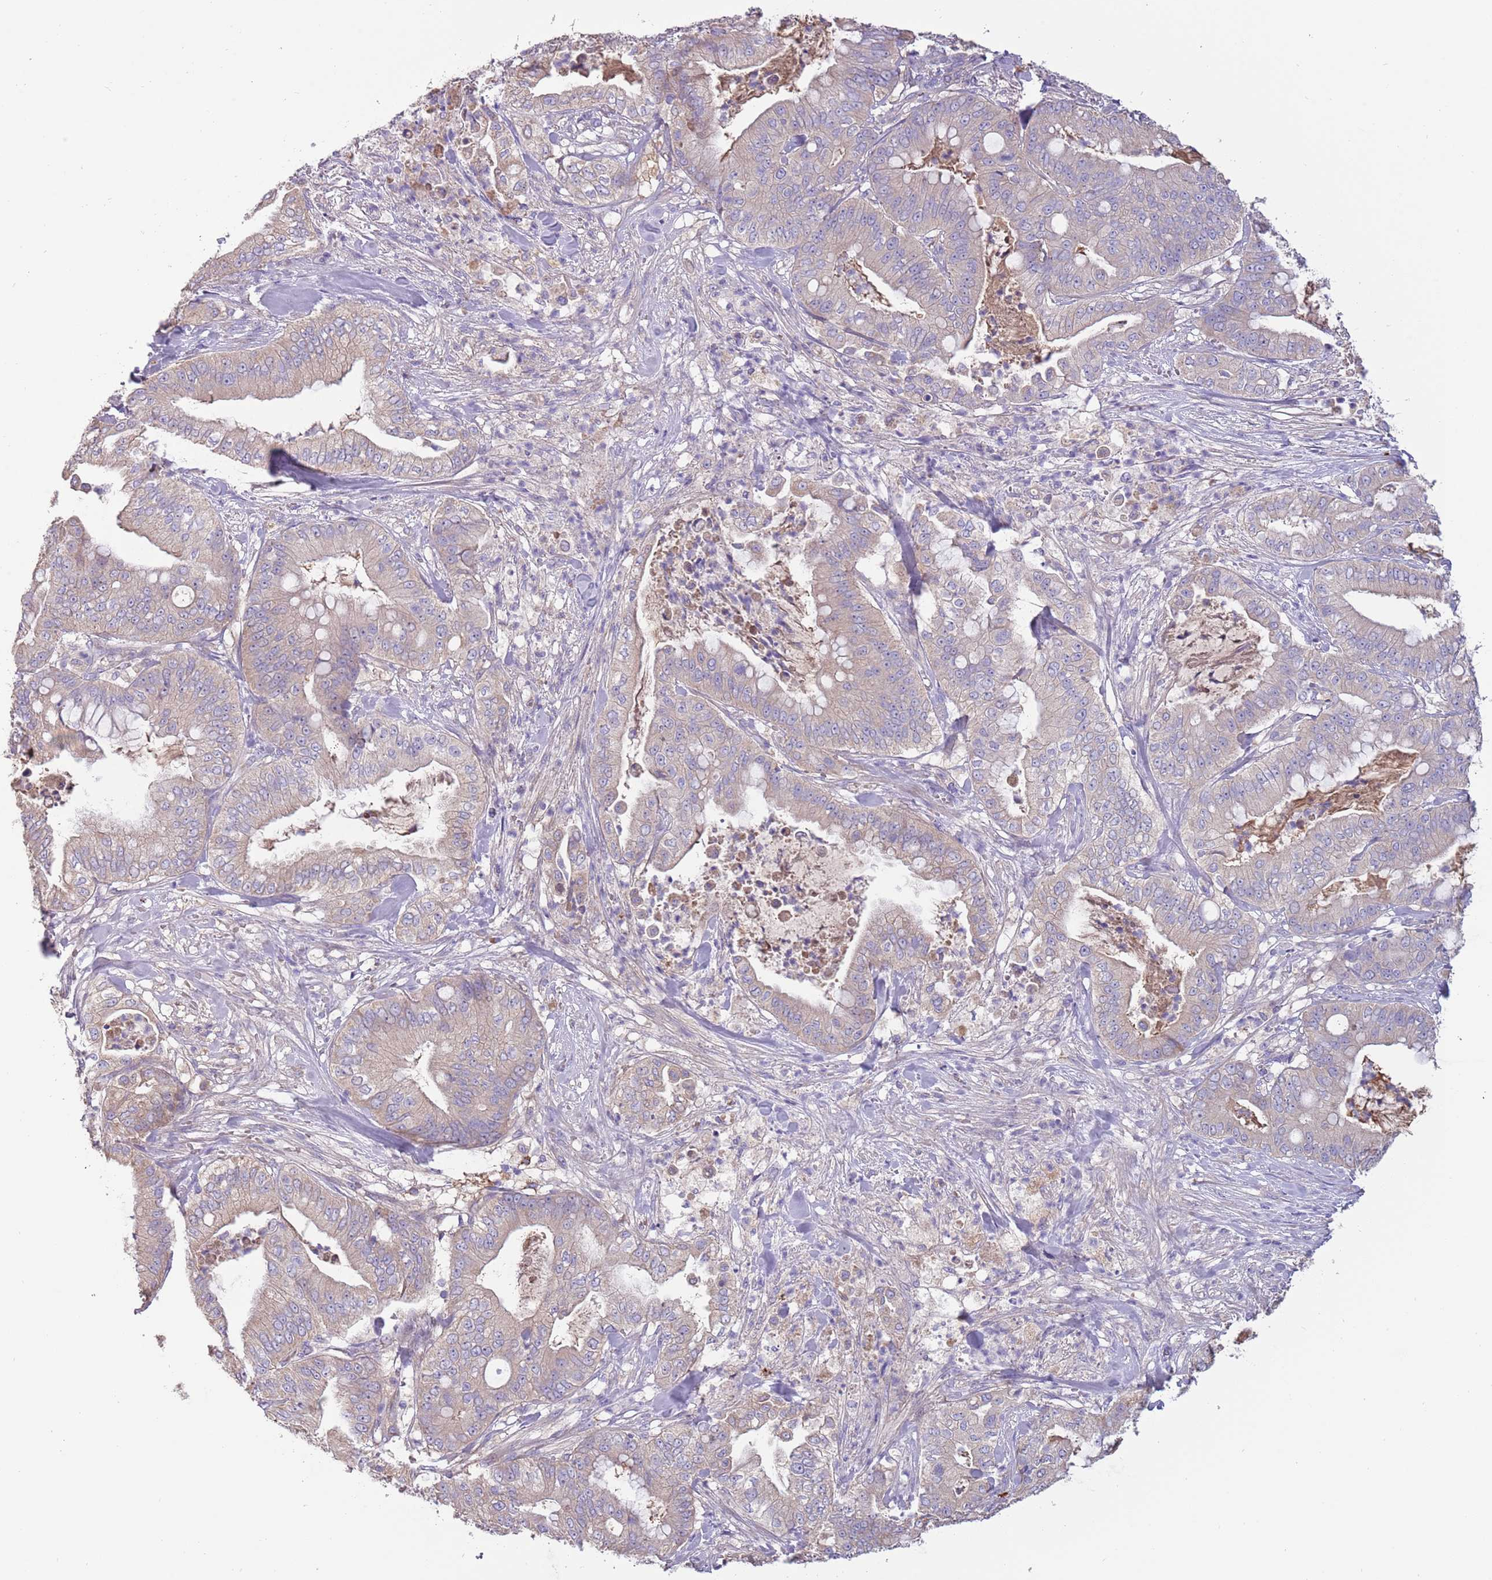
{"staining": {"intensity": "weak", "quantity": "<25%", "location": "cytoplasmic/membranous"}, "tissue": "pancreatic cancer", "cell_type": "Tumor cells", "image_type": "cancer", "snomed": [{"axis": "morphology", "description": "Adenocarcinoma, NOS"}, {"axis": "topography", "description": "Pancreas"}], "caption": "An immunohistochemistry histopathology image of pancreatic cancer (adenocarcinoma) is shown. There is no staining in tumor cells of pancreatic cancer (adenocarcinoma). The staining was performed using DAB (3,3'-diaminobenzidine) to visualize the protein expression in brown, while the nuclei were stained in blue with hematoxylin (Magnification: 20x).", "gene": "TRMO", "patient": {"sex": "male", "age": 71}}